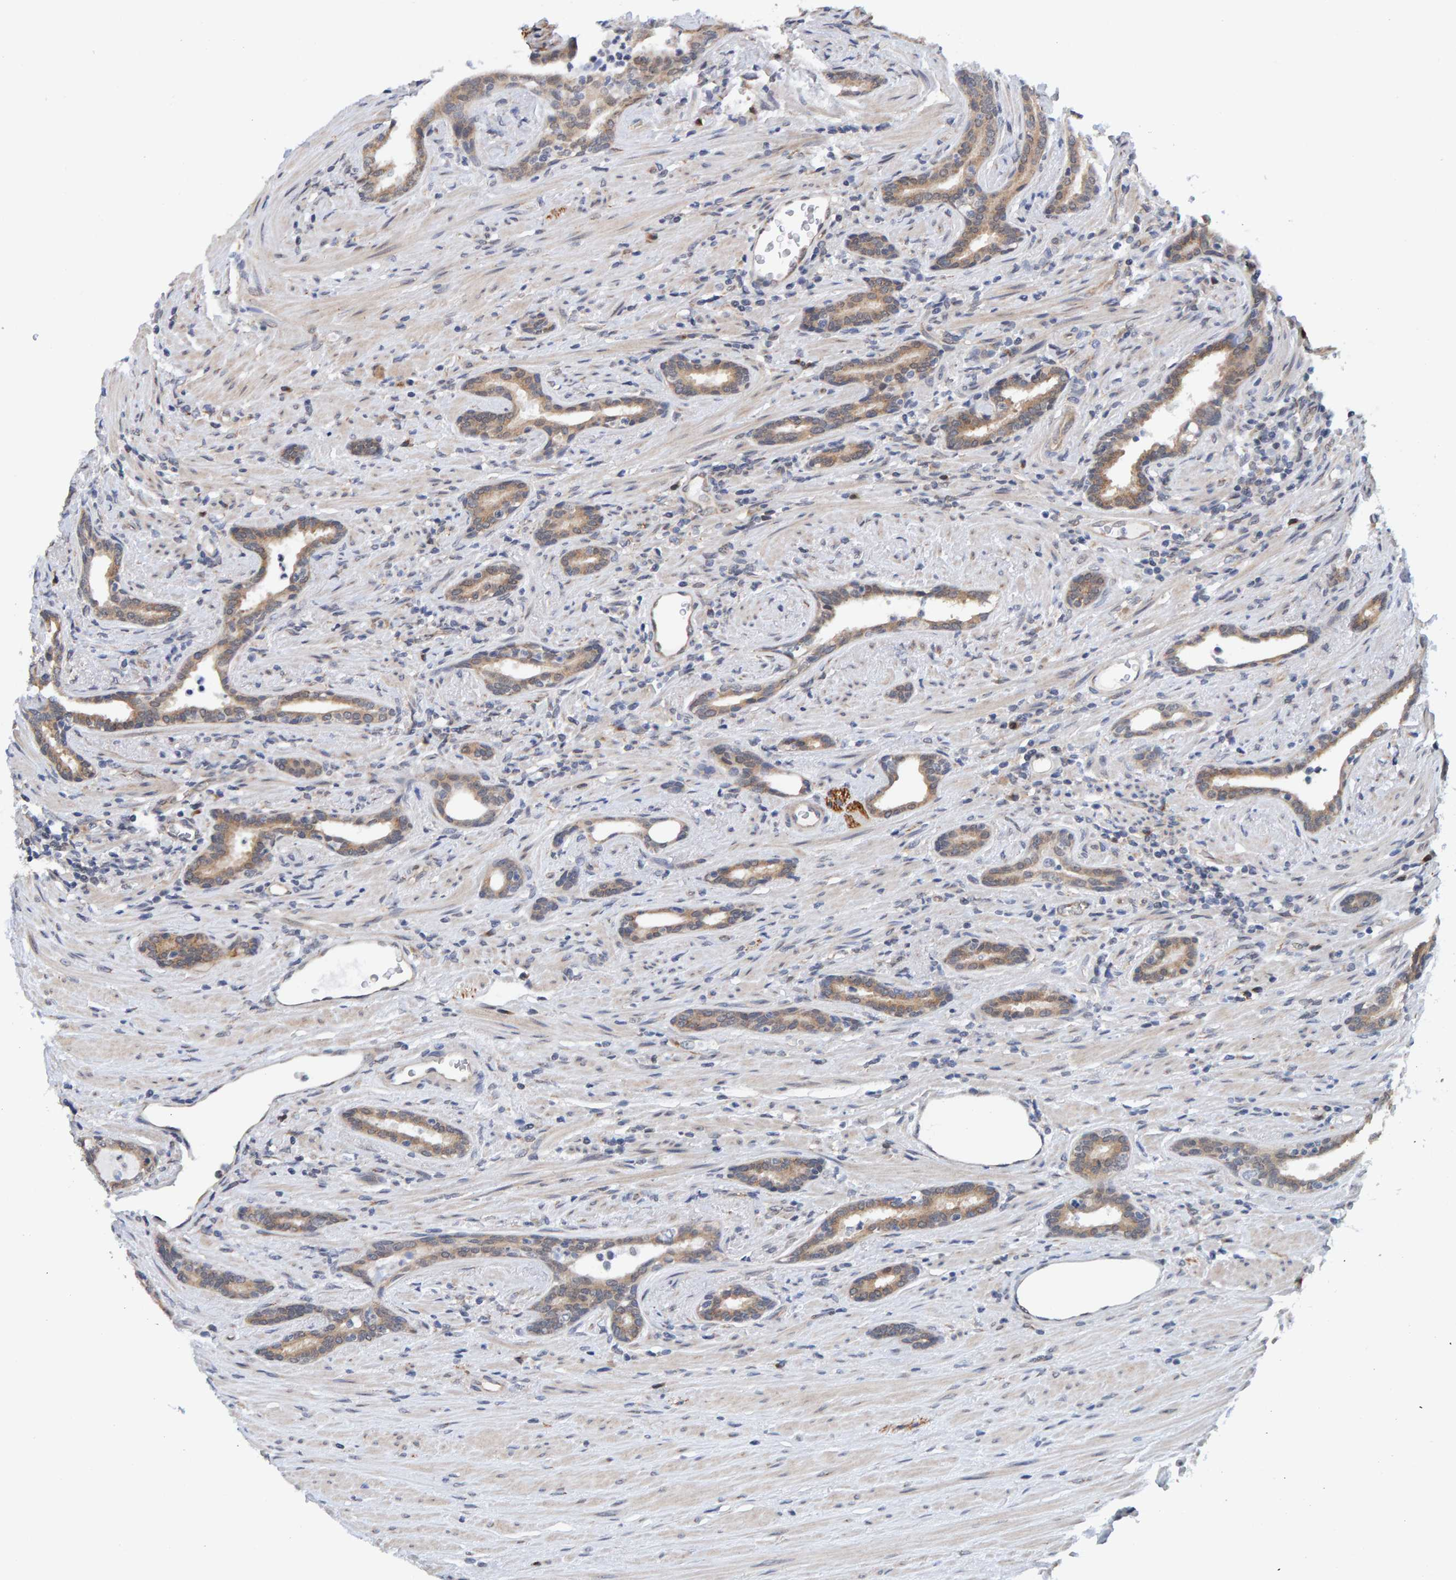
{"staining": {"intensity": "weak", "quantity": ">75%", "location": "cytoplasmic/membranous"}, "tissue": "prostate cancer", "cell_type": "Tumor cells", "image_type": "cancer", "snomed": [{"axis": "morphology", "description": "Adenocarcinoma, High grade"}, {"axis": "topography", "description": "Prostate"}], "caption": "Brown immunohistochemical staining in prostate cancer (high-grade adenocarcinoma) displays weak cytoplasmic/membranous positivity in about >75% of tumor cells. The staining was performed using DAB, with brown indicating positive protein expression. Nuclei are stained blue with hematoxylin.", "gene": "SCRN2", "patient": {"sex": "male", "age": 71}}